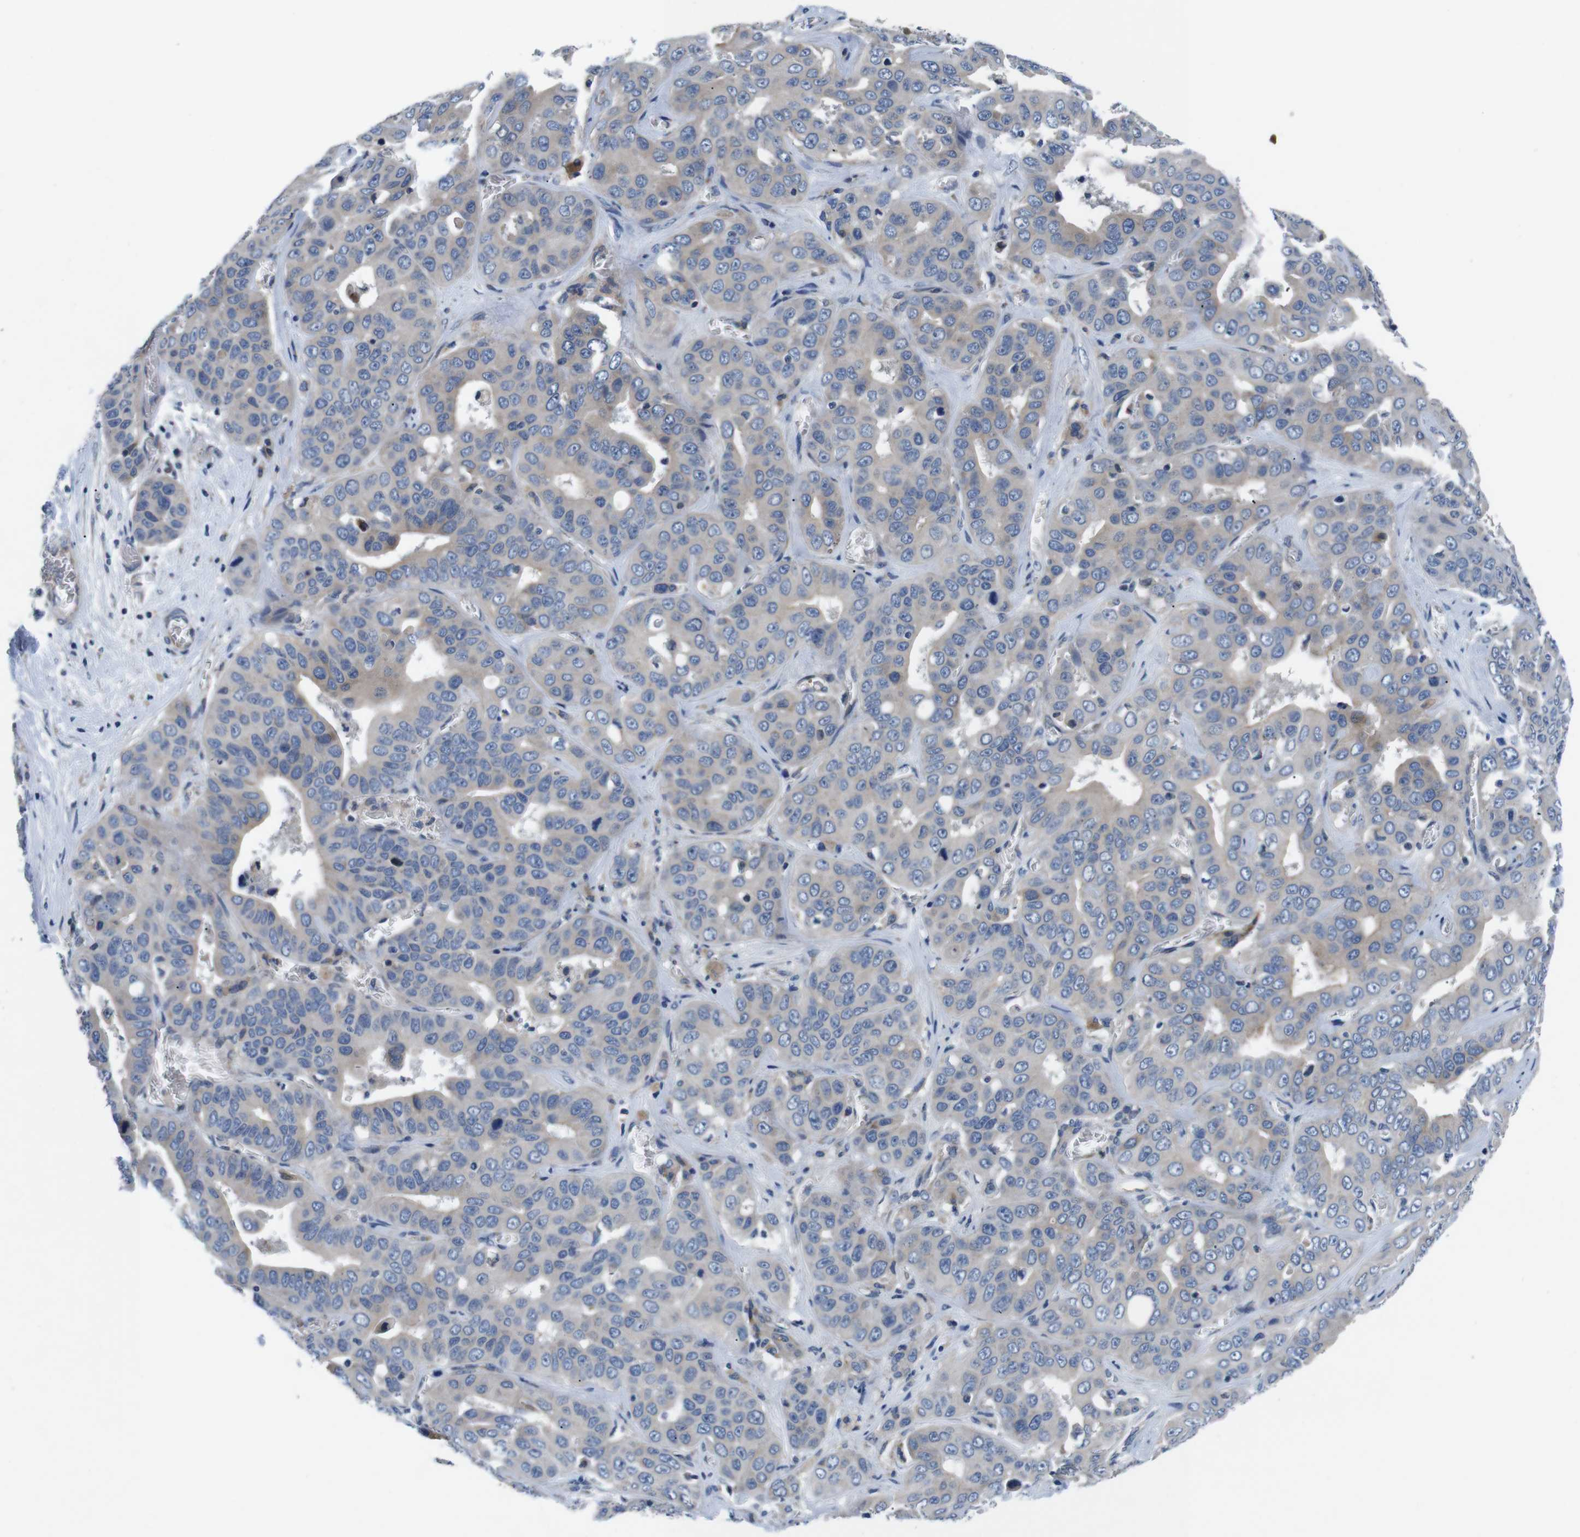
{"staining": {"intensity": "moderate", "quantity": ">75%", "location": "cytoplasmic/membranous"}, "tissue": "liver cancer", "cell_type": "Tumor cells", "image_type": "cancer", "snomed": [{"axis": "morphology", "description": "Cholangiocarcinoma"}, {"axis": "topography", "description": "Liver"}], "caption": "Moderate cytoplasmic/membranous staining is appreciated in about >75% of tumor cells in liver cancer (cholangiocarcinoma). Immunohistochemistry stains the protein of interest in brown and the nuclei are stained blue.", "gene": "JAK1", "patient": {"sex": "female", "age": 52}}